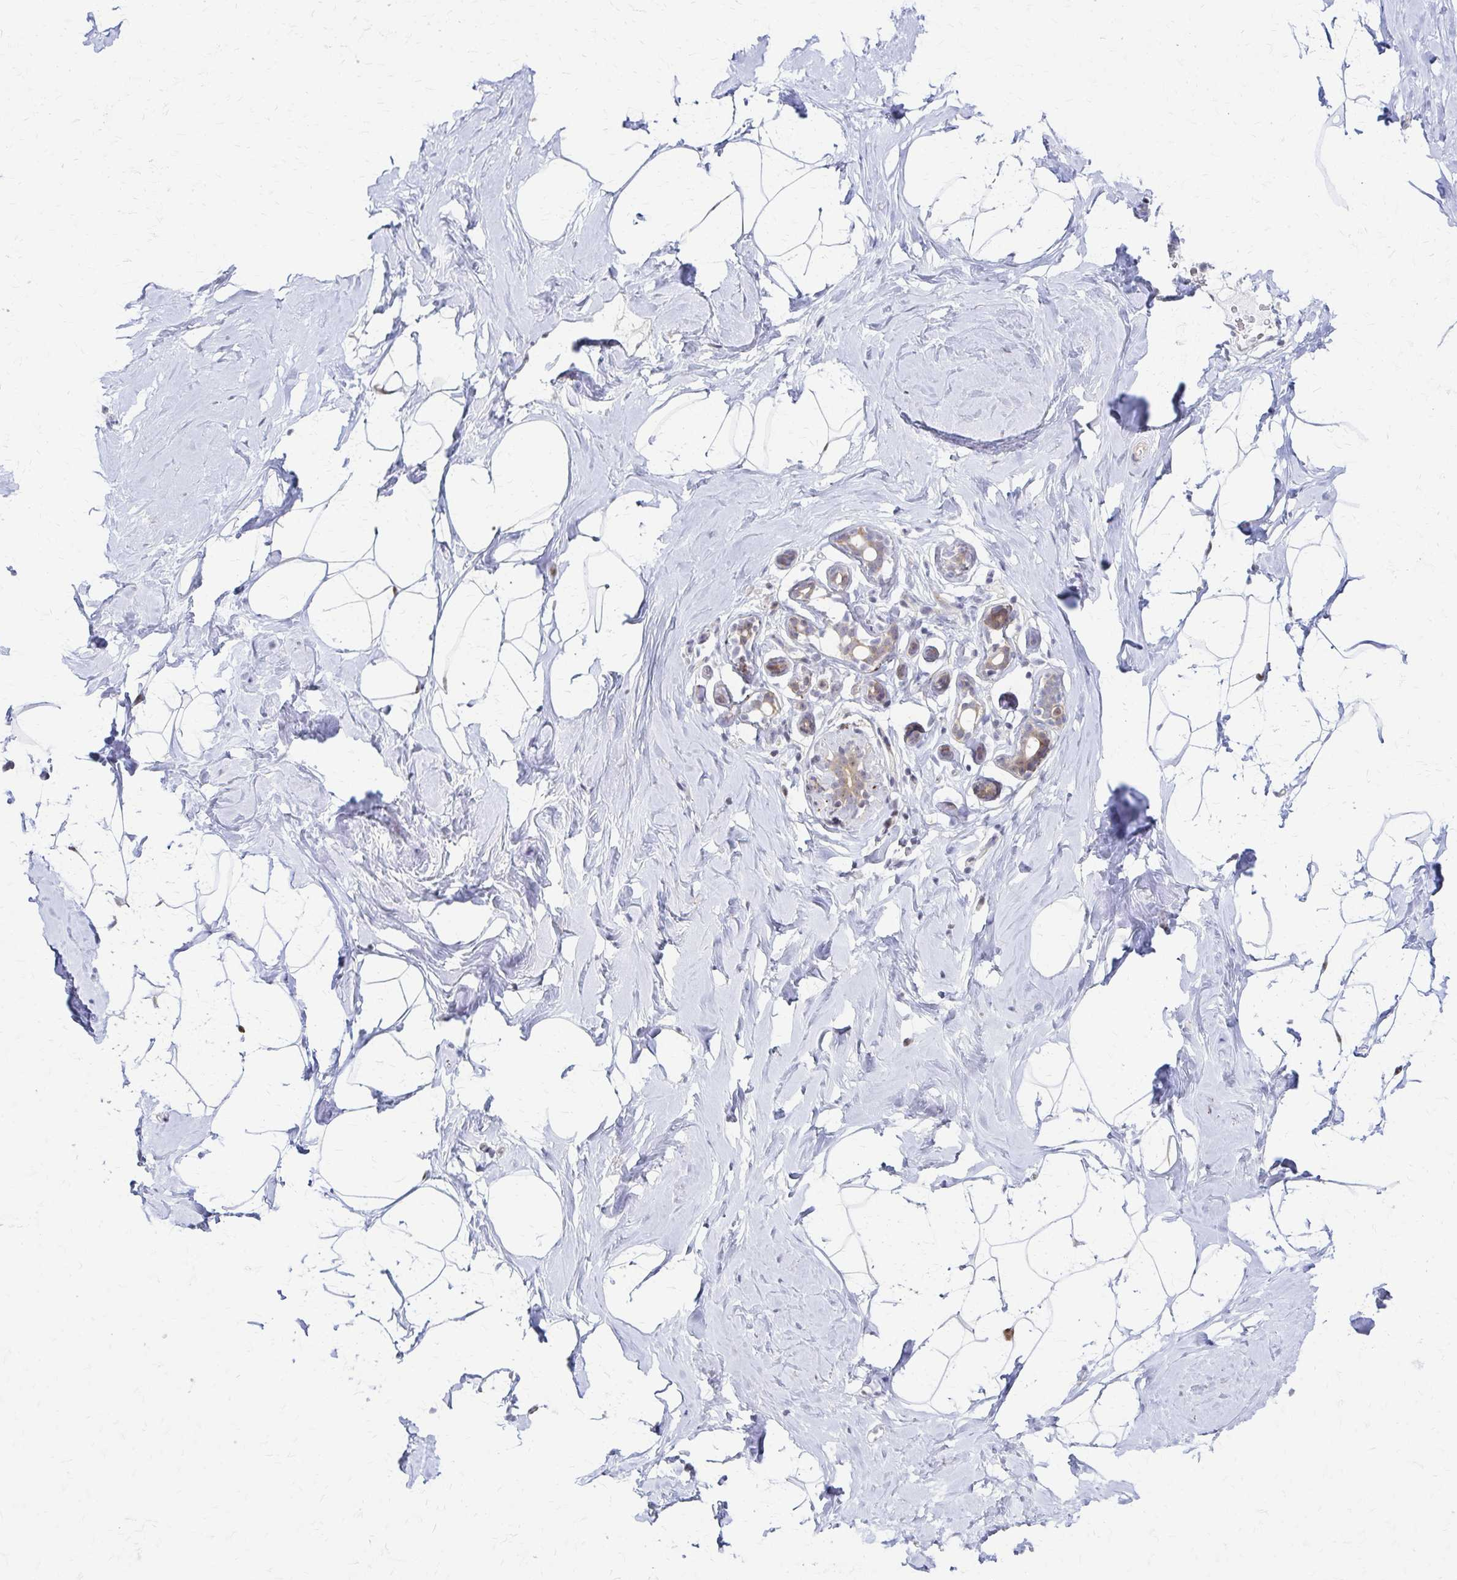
{"staining": {"intensity": "negative", "quantity": "none", "location": "none"}, "tissue": "breast", "cell_type": "Adipocytes", "image_type": "normal", "snomed": [{"axis": "morphology", "description": "Normal tissue, NOS"}, {"axis": "topography", "description": "Breast"}], "caption": "This is an immunohistochemistry micrograph of unremarkable breast. There is no expression in adipocytes.", "gene": "PSMD7", "patient": {"sex": "female", "age": 32}}